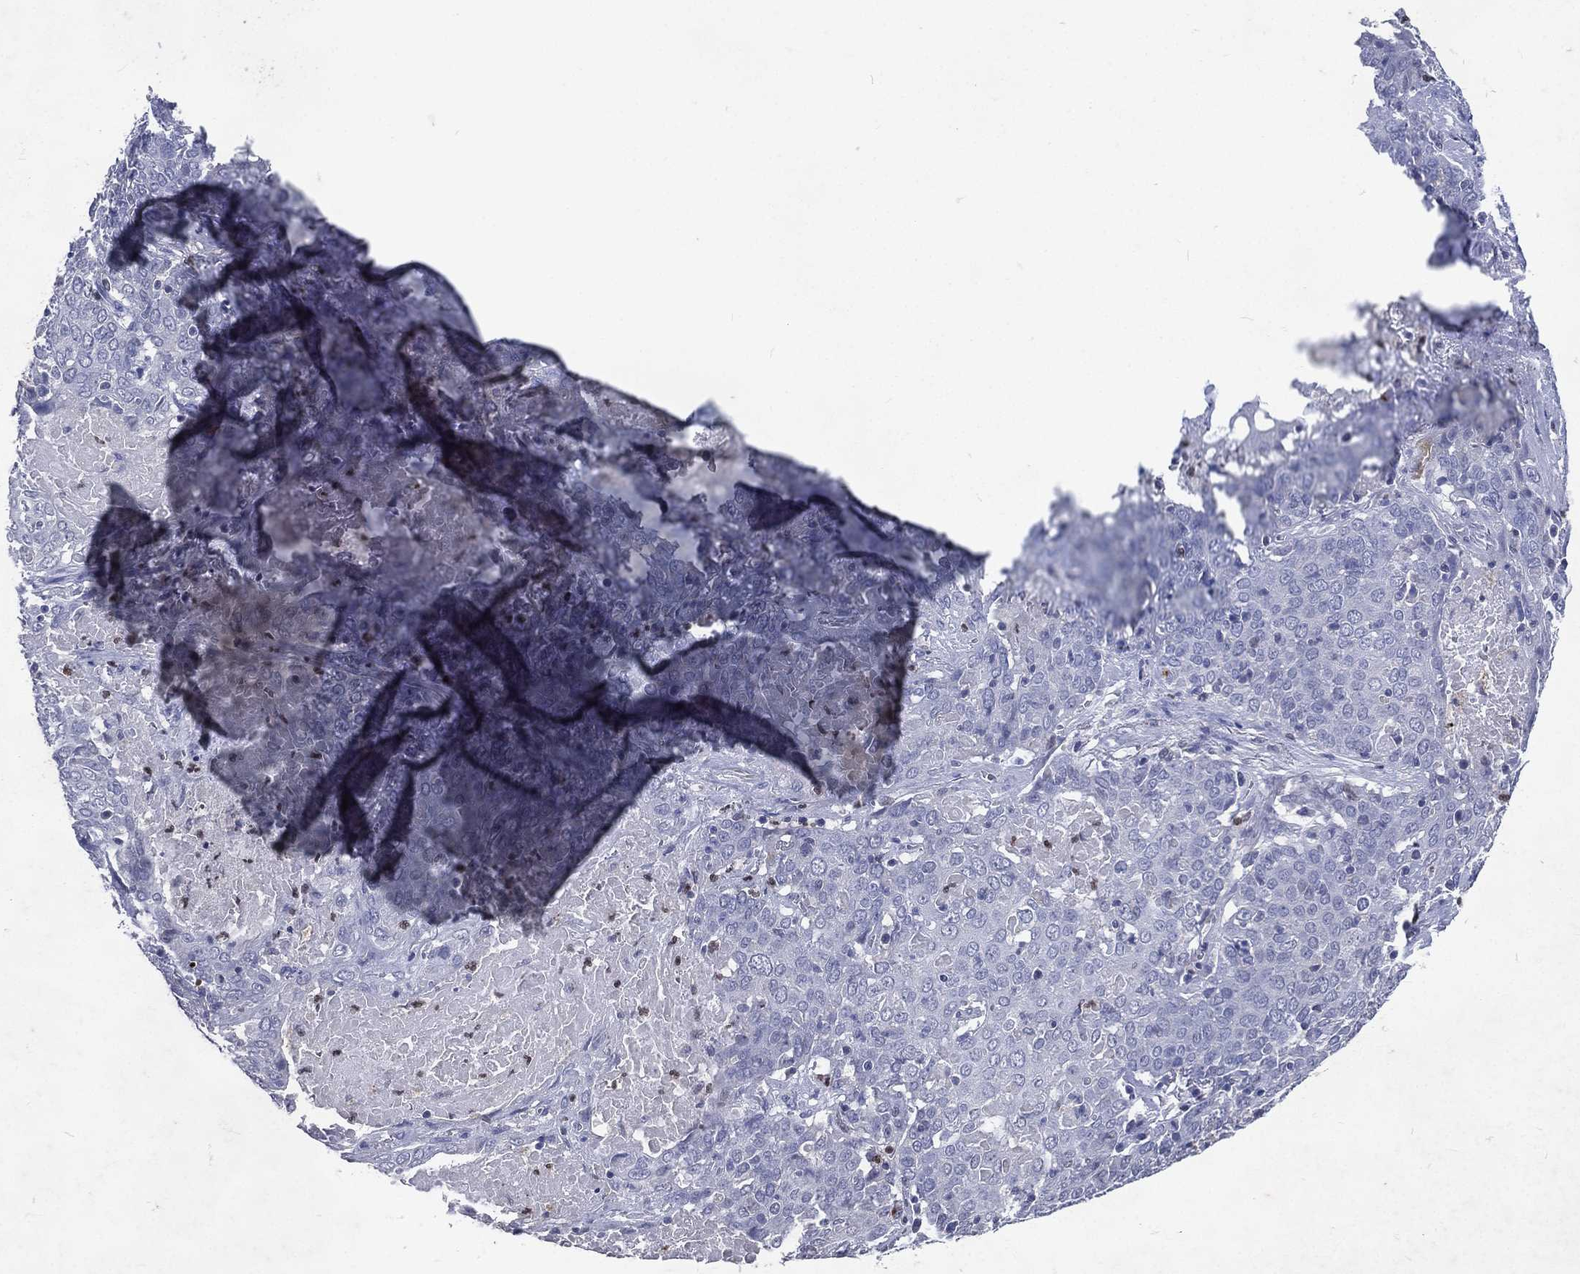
{"staining": {"intensity": "negative", "quantity": "none", "location": "none"}, "tissue": "lung cancer", "cell_type": "Tumor cells", "image_type": "cancer", "snomed": [{"axis": "morphology", "description": "Squamous cell carcinoma, NOS"}, {"axis": "topography", "description": "Lung"}], "caption": "A micrograph of squamous cell carcinoma (lung) stained for a protein demonstrates no brown staining in tumor cells.", "gene": "SLC34A2", "patient": {"sex": "male", "age": 82}}